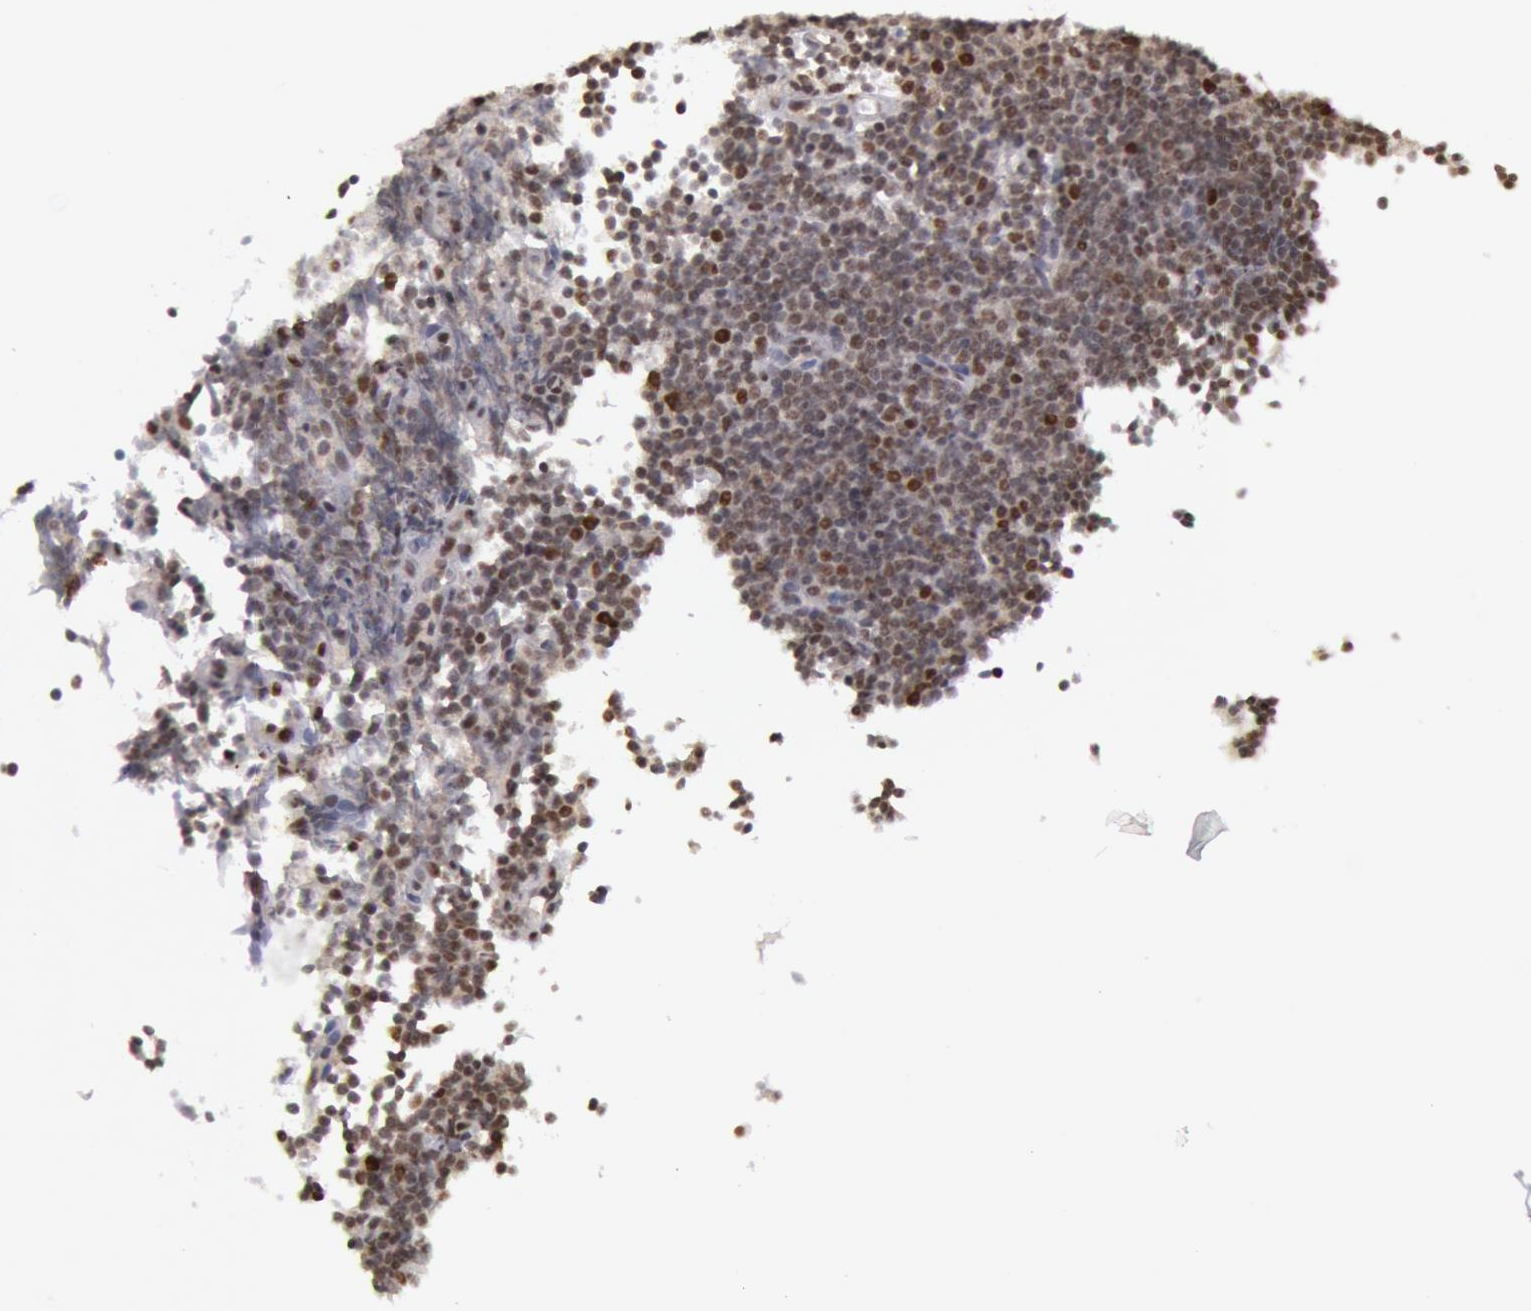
{"staining": {"intensity": "moderate", "quantity": "<25%", "location": "nuclear"}, "tissue": "lymphoma", "cell_type": "Tumor cells", "image_type": "cancer", "snomed": [{"axis": "morphology", "description": "Malignant lymphoma, non-Hodgkin's type, Low grade"}, {"axis": "topography", "description": "Lymph node"}], "caption": "This is a micrograph of IHC staining of lymphoma, which shows moderate positivity in the nuclear of tumor cells.", "gene": "PPP4R3B", "patient": {"sex": "male", "age": 57}}